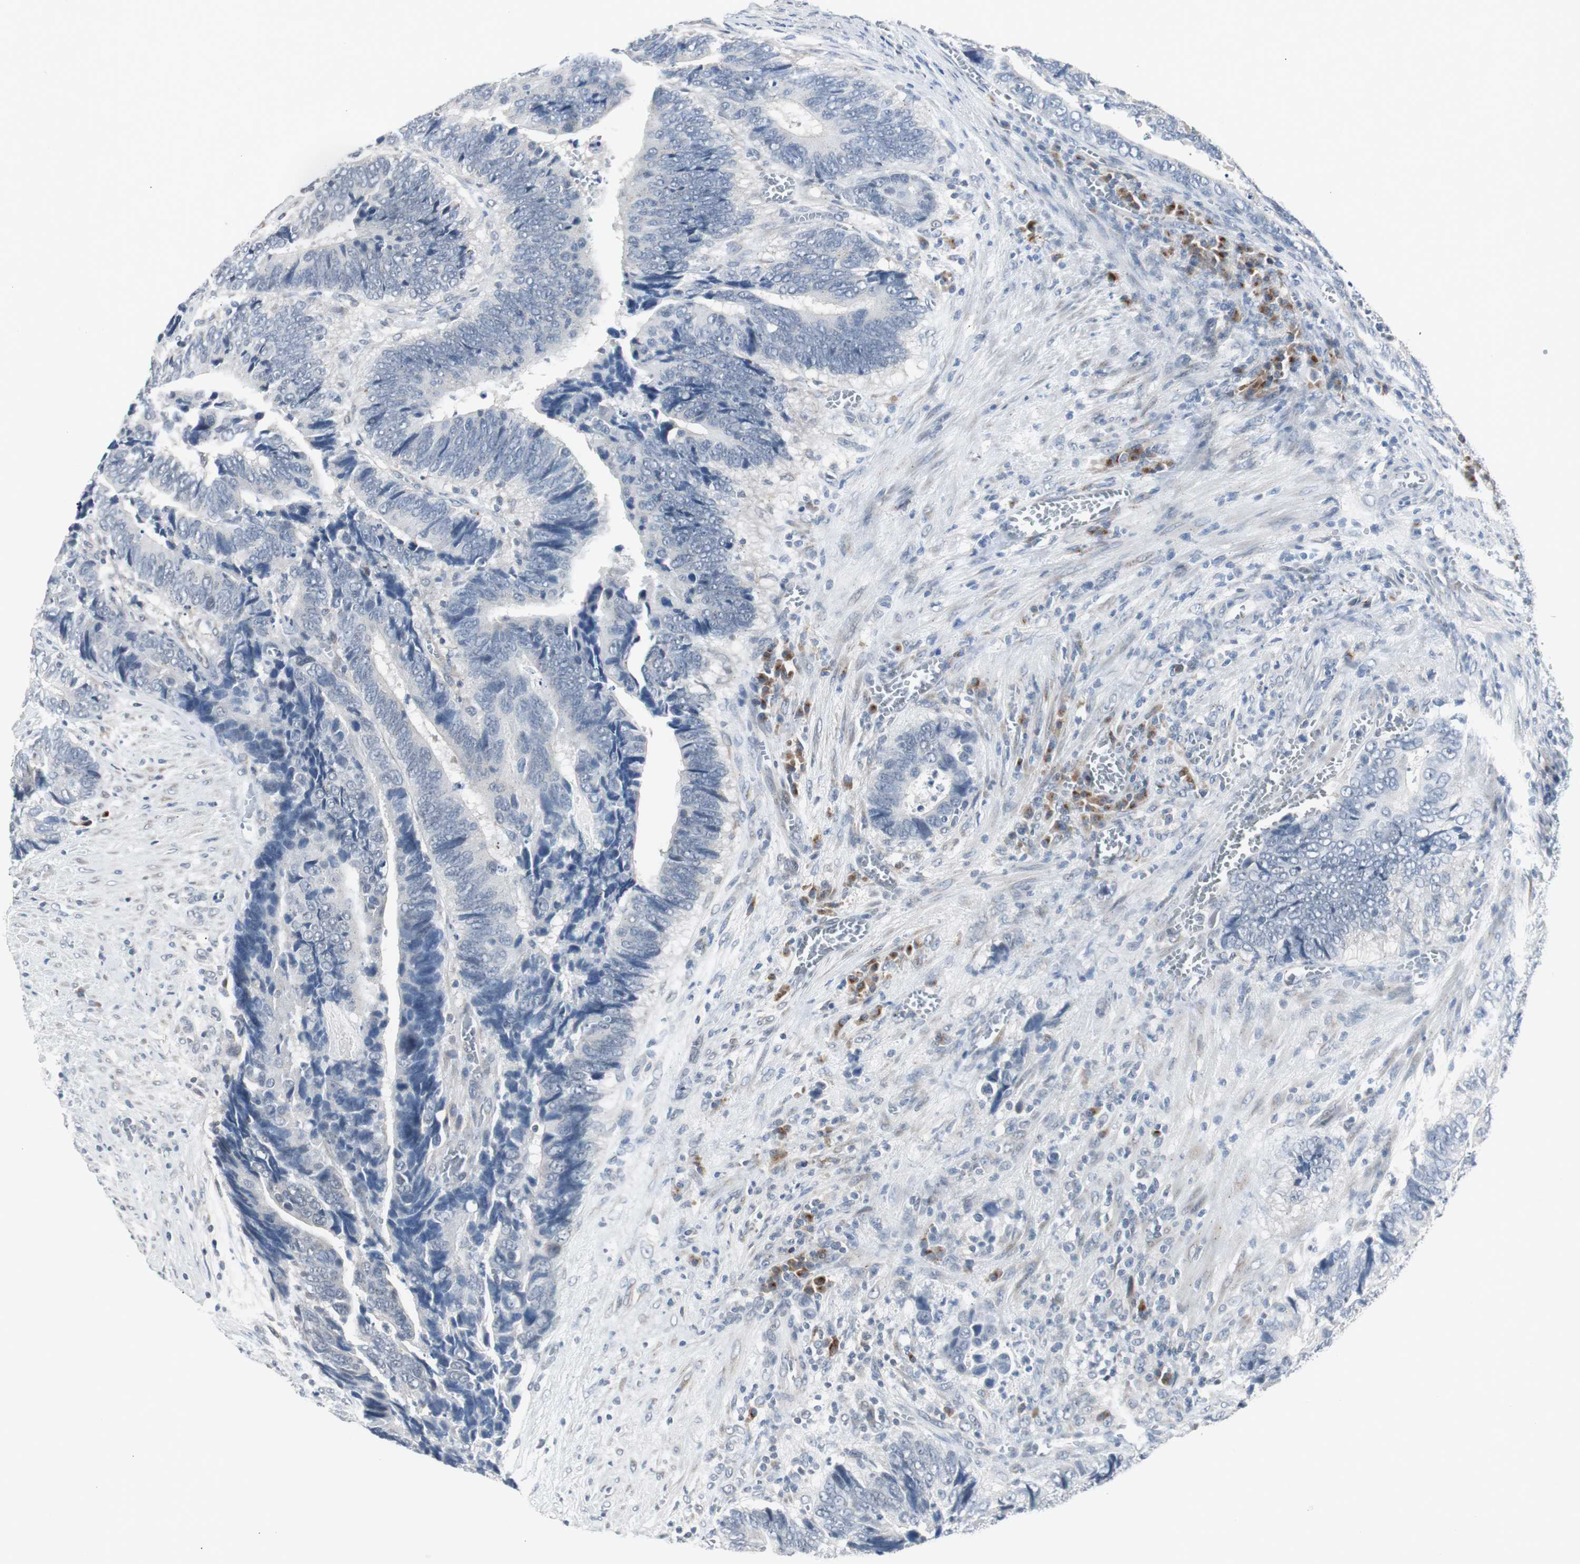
{"staining": {"intensity": "negative", "quantity": "none", "location": "none"}, "tissue": "colorectal cancer", "cell_type": "Tumor cells", "image_type": "cancer", "snomed": [{"axis": "morphology", "description": "Adenocarcinoma, NOS"}, {"axis": "topography", "description": "Colon"}], "caption": "High power microscopy photomicrograph of an IHC micrograph of adenocarcinoma (colorectal), revealing no significant expression in tumor cells.", "gene": "SOX30", "patient": {"sex": "male", "age": 72}}